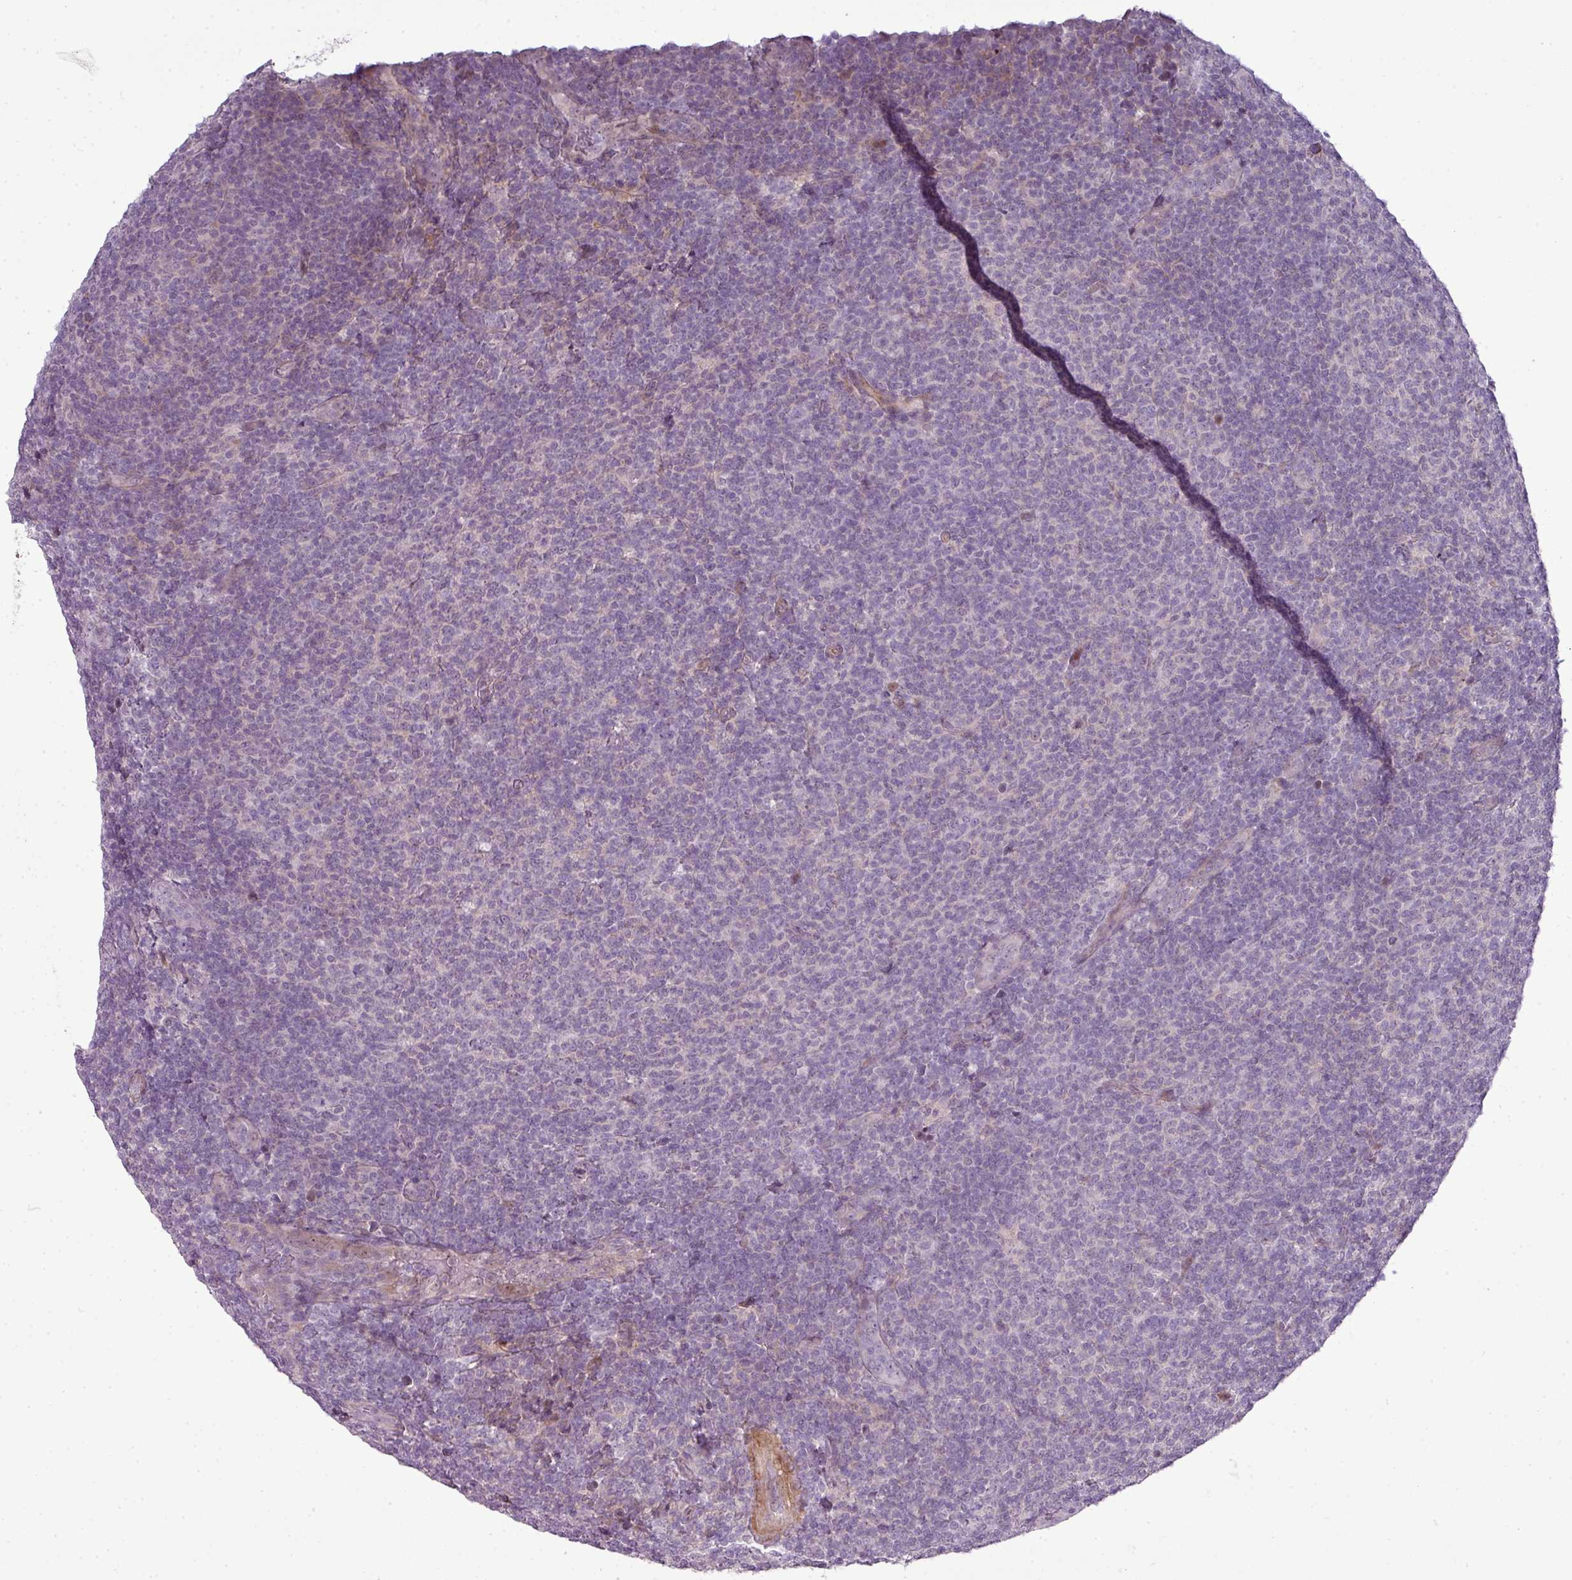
{"staining": {"intensity": "negative", "quantity": "none", "location": "none"}, "tissue": "lymphoma", "cell_type": "Tumor cells", "image_type": "cancer", "snomed": [{"axis": "morphology", "description": "Malignant lymphoma, non-Hodgkin's type, Low grade"}, {"axis": "topography", "description": "Lymph node"}], "caption": "An immunohistochemistry (IHC) histopathology image of low-grade malignant lymphoma, non-Hodgkin's type is shown. There is no staining in tumor cells of low-grade malignant lymphoma, non-Hodgkin's type.", "gene": "ZNF688", "patient": {"sex": "male", "age": 66}}